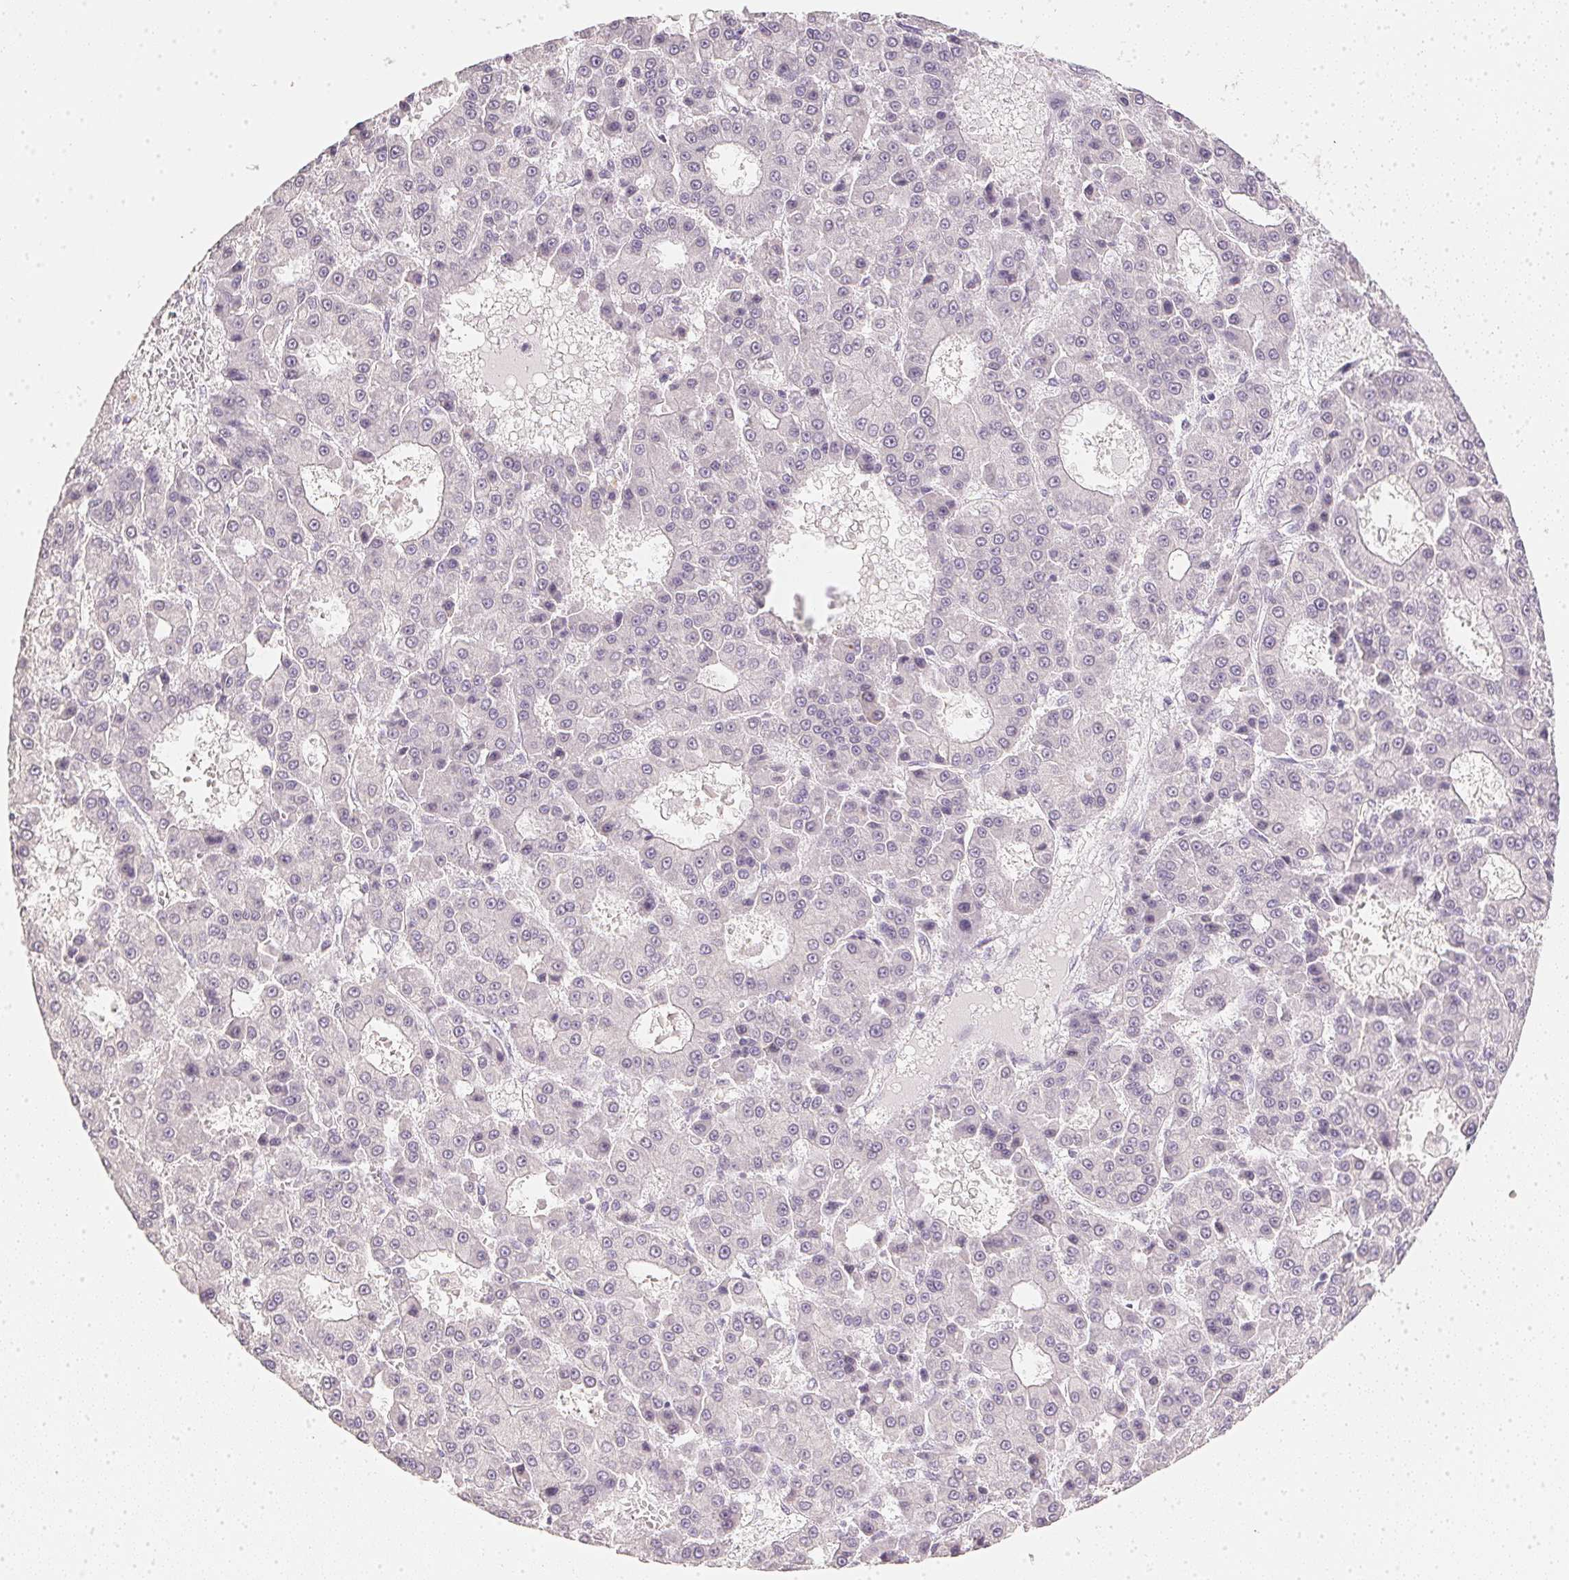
{"staining": {"intensity": "negative", "quantity": "none", "location": "none"}, "tissue": "liver cancer", "cell_type": "Tumor cells", "image_type": "cancer", "snomed": [{"axis": "morphology", "description": "Carcinoma, Hepatocellular, NOS"}, {"axis": "topography", "description": "Liver"}], "caption": "Immunohistochemical staining of liver cancer (hepatocellular carcinoma) exhibits no significant positivity in tumor cells.", "gene": "PPY", "patient": {"sex": "male", "age": 70}}